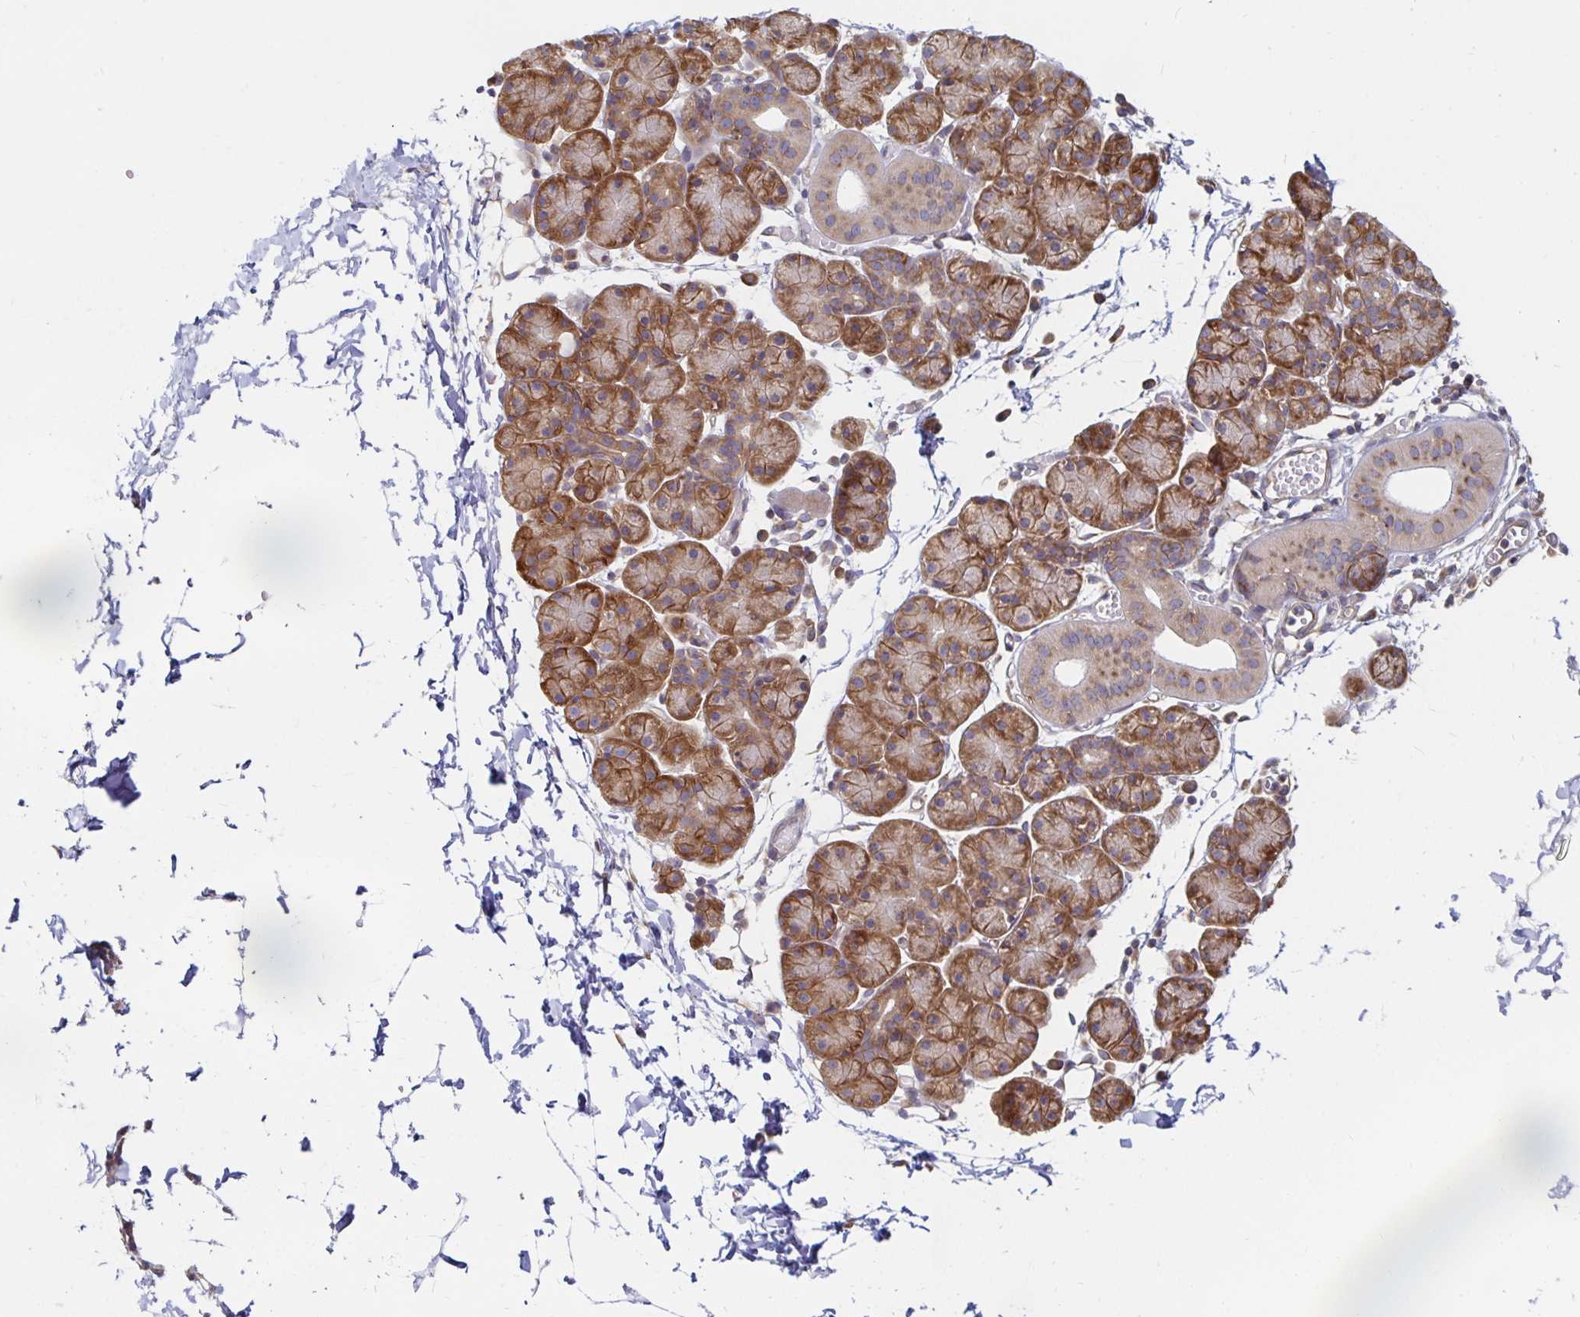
{"staining": {"intensity": "moderate", "quantity": ">75%", "location": "cytoplasmic/membranous"}, "tissue": "salivary gland", "cell_type": "Glandular cells", "image_type": "normal", "snomed": [{"axis": "morphology", "description": "Normal tissue, NOS"}, {"axis": "morphology", "description": "Inflammation, NOS"}, {"axis": "topography", "description": "Lymph node"}, {"axis": "topography", "description": "Salivary gland"}], "caption": "About >75% of glandular cells in unremarkable human salivary gland demonstrate moderate cytoplasmic/membranous protein positivity as visualized by brown immunohistochemical staining.", "gene": "PDAP1", "patient": {"sex": "male", "age": 3}}